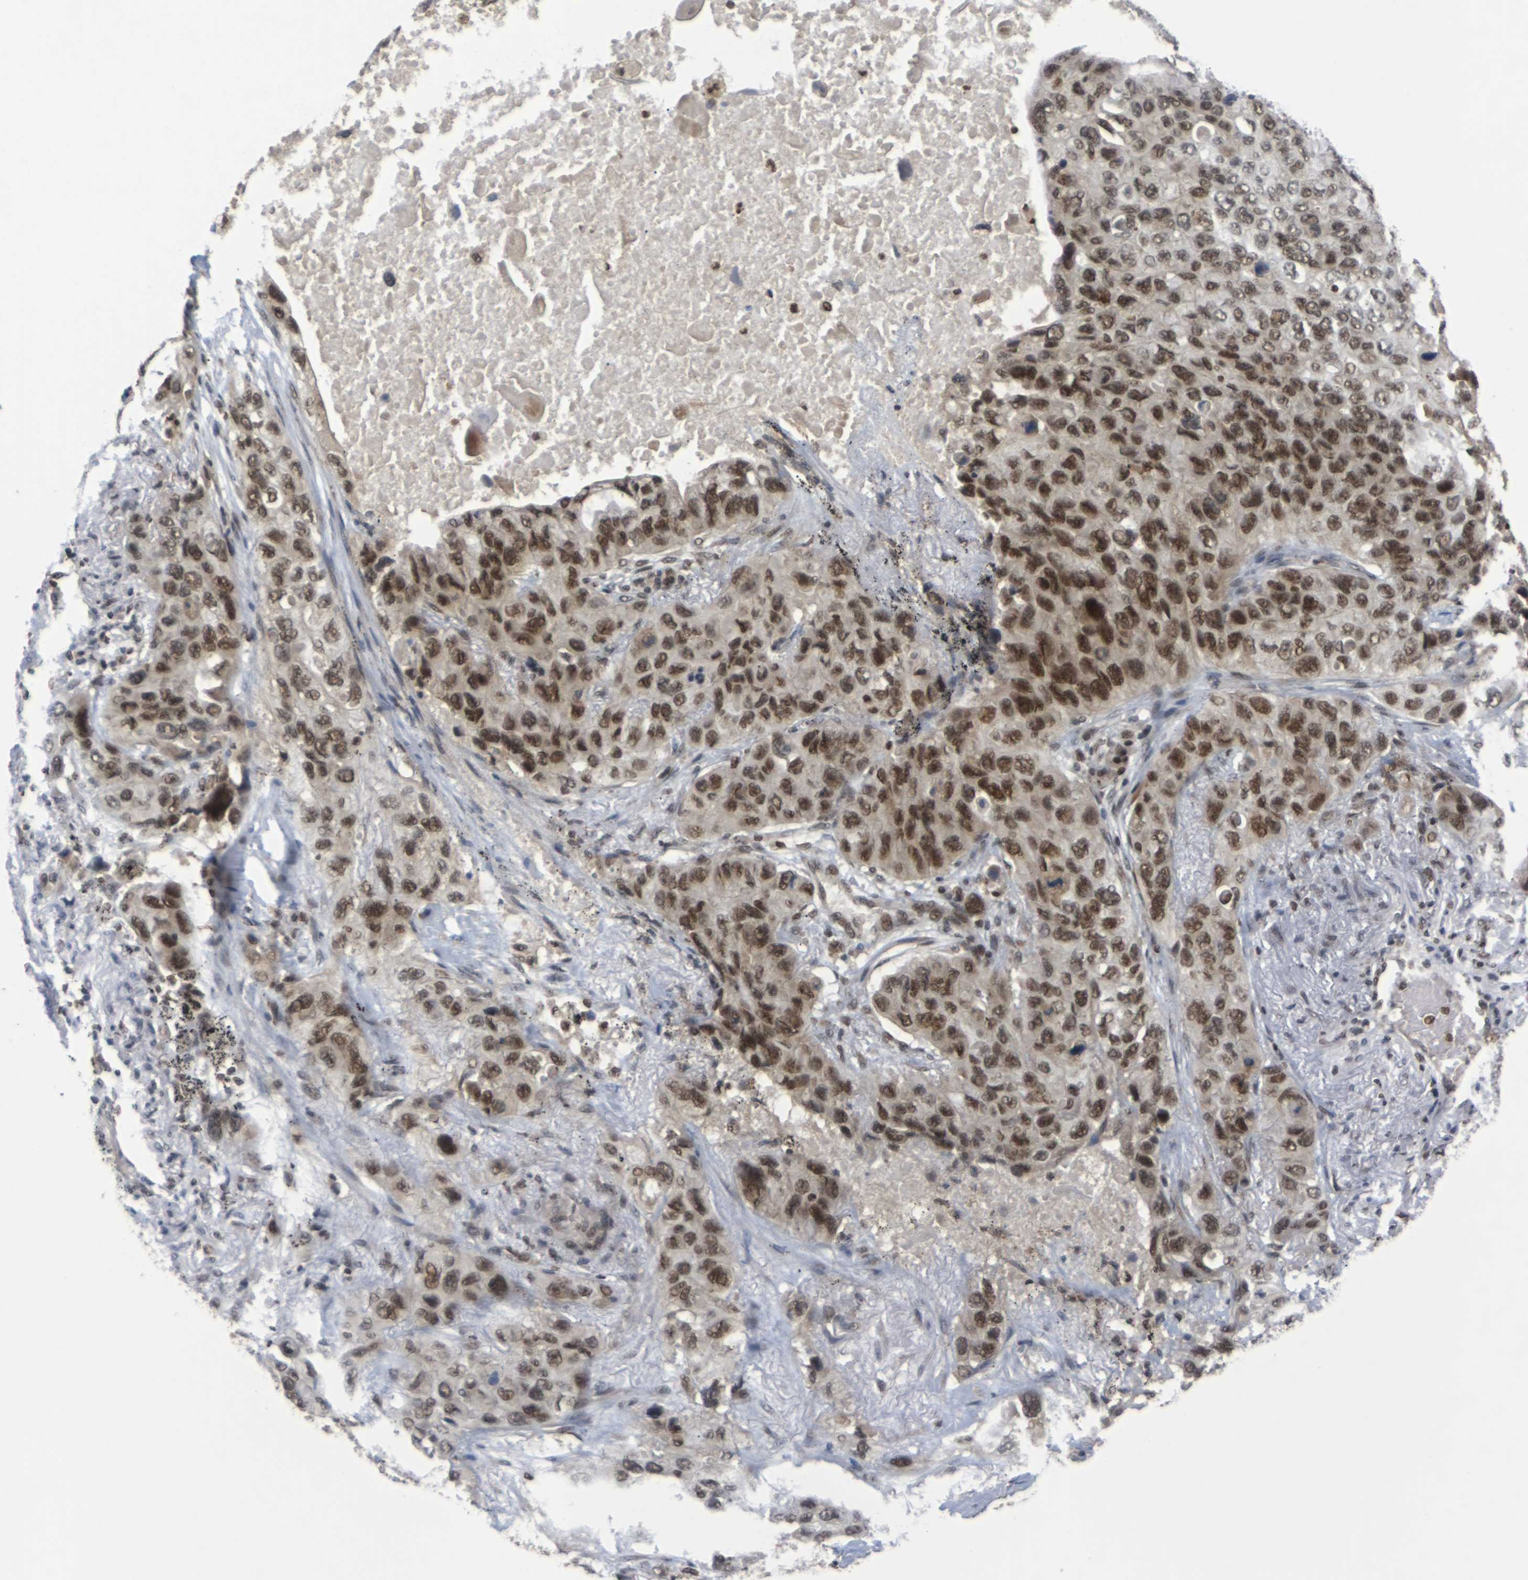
{"staining": {"intensity": "strong", "quantity": ">75%", "location": "cytoplasmic/membranous,nuclear"}, "tissue": "lung cancer", "cell_type": "Tumor cells", "image_type": "cancer", "snomed": [{"axis": "morphology", "description": "Squamous cell carcinoma, NOS"}, {"axis": "topography", "description": "Lung"}], "caption": "Protein staining exhibits strong cytoplasmic/membranous and nuclear expression in about >75% of tumor cells in squamous cell carcinoma (lung). The protein is shown in brown color, while the nuclei are stained blue.", "gene": "NELFA", "patient": {"sex": "female", "age": 73}}